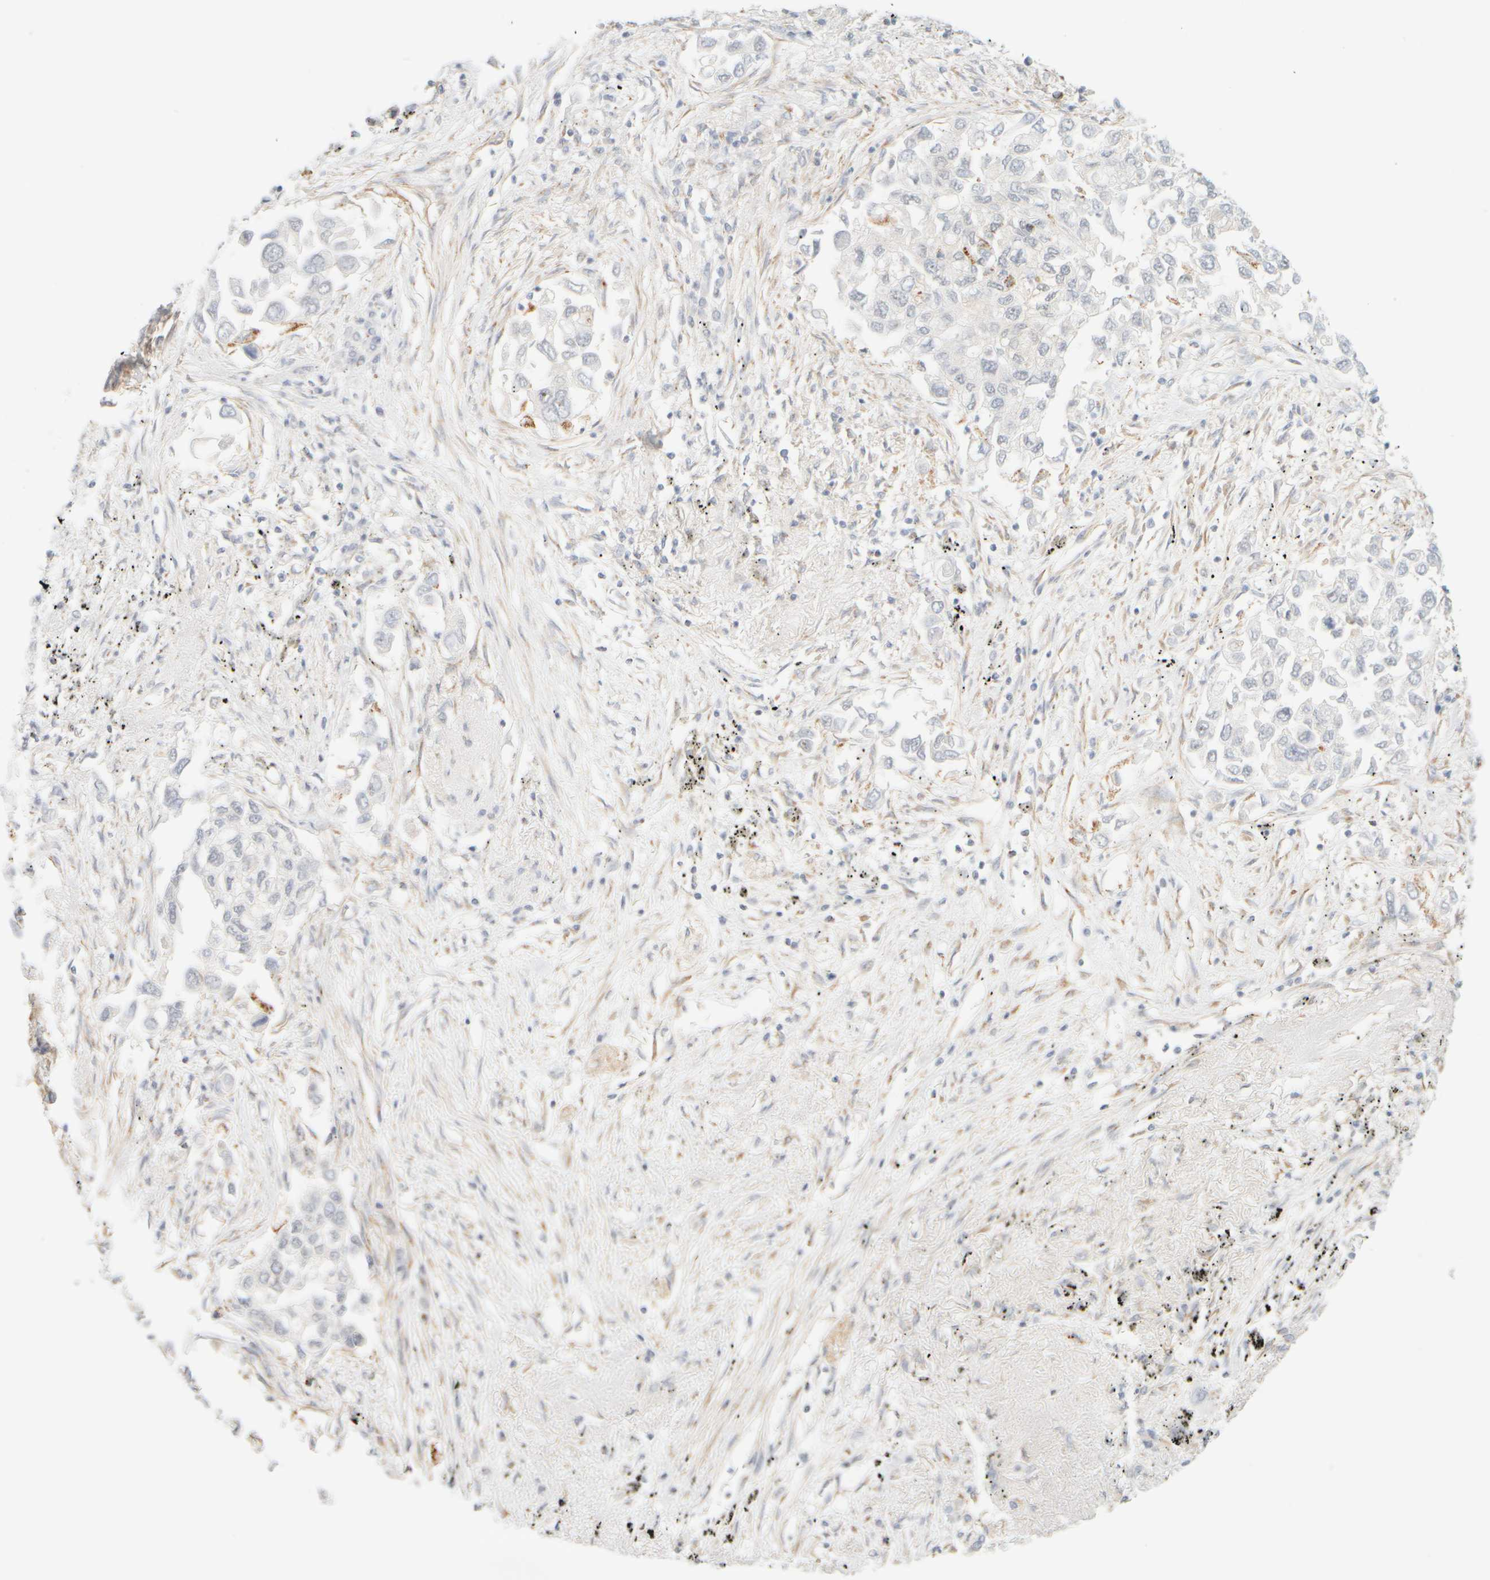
{"staining": {"intensity": "negative", "quantity": "none", "location": "none"}, "tissue": "lung cancer", "cell_type": "Tumor cells", "image_type": "cancer", "snomed": [{"axis": "morphology", "description": "Inflammation, NOS"}, {"axis": "morphology", "description": "Adenocarcinoma, NOS"}, {"axis": "topography", "description": "Lung"}], "caption": "Immunohistochemistry (IHC) histopathology image of lung adenocarcinoma stained for a protein (brown), which demonstrates no expression in tumor cells.", "gene": "PPM1K", "patient": {"sex": "male", "age": 63}}